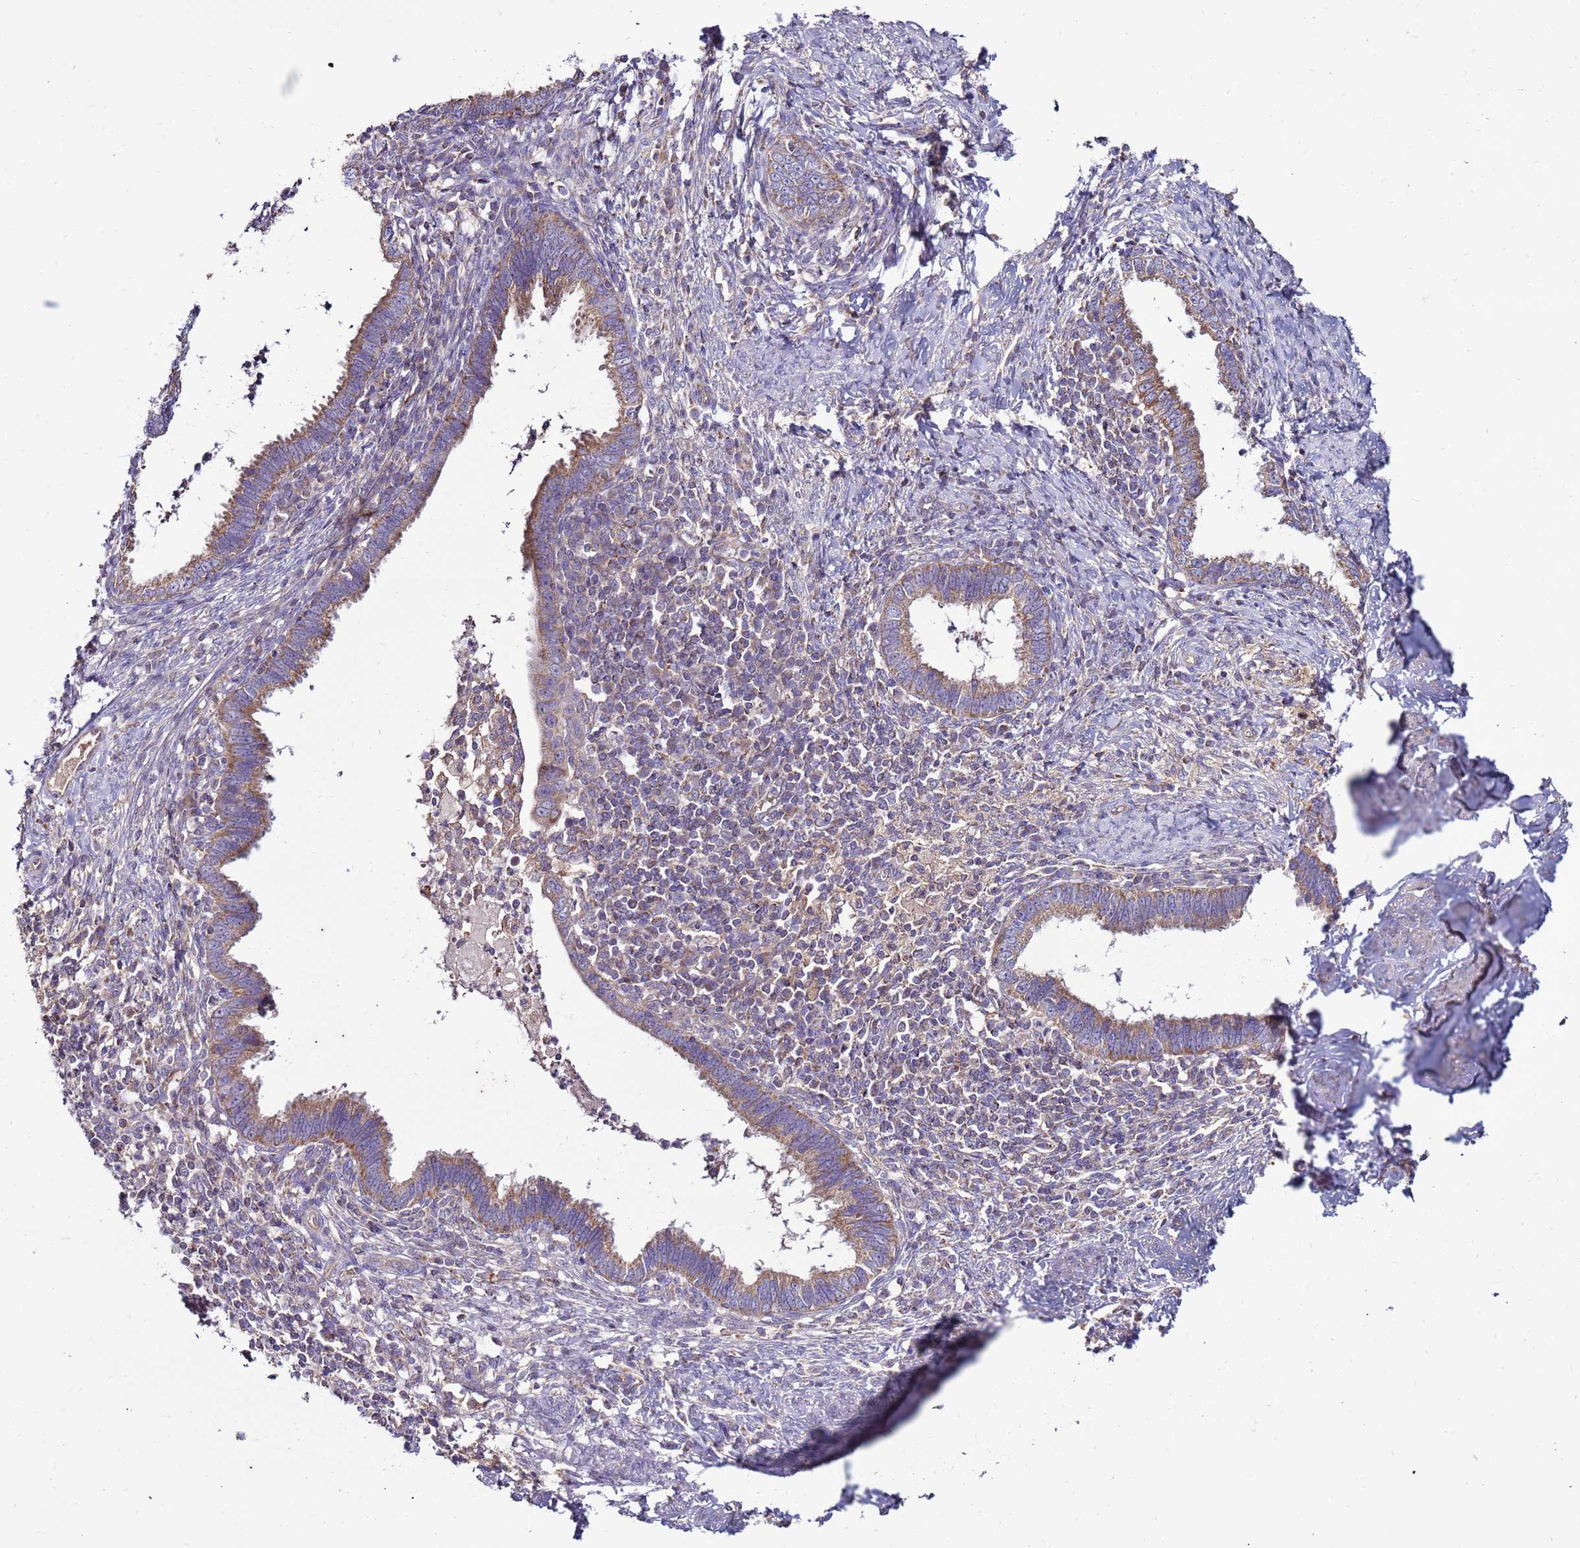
{"staining": {"intensity": "moderate", "quantity": ">75%", "location": "cytoplasmic/membranous"}, "tissue": "cervical cancer", "cell_type": "Tumor cells", "image_type": "cancer", "snomed": [{"axis": "morphology", "description": "Adenocarcinoma, NOS"}, {"axis": "topography", "description": "Cervix"}], "caption": "A brown stain shows moderate cytoplasmic/membranous expression of a protein in human cervical adenocarcinoma tumor cells. The staining is performed using DAB brown chromogen to label protein expression. The nuclei are counter-stained blue using hematoxylin.", "gene": "TRAPPC4", "patient": {"sex": "female", "age": 36}}